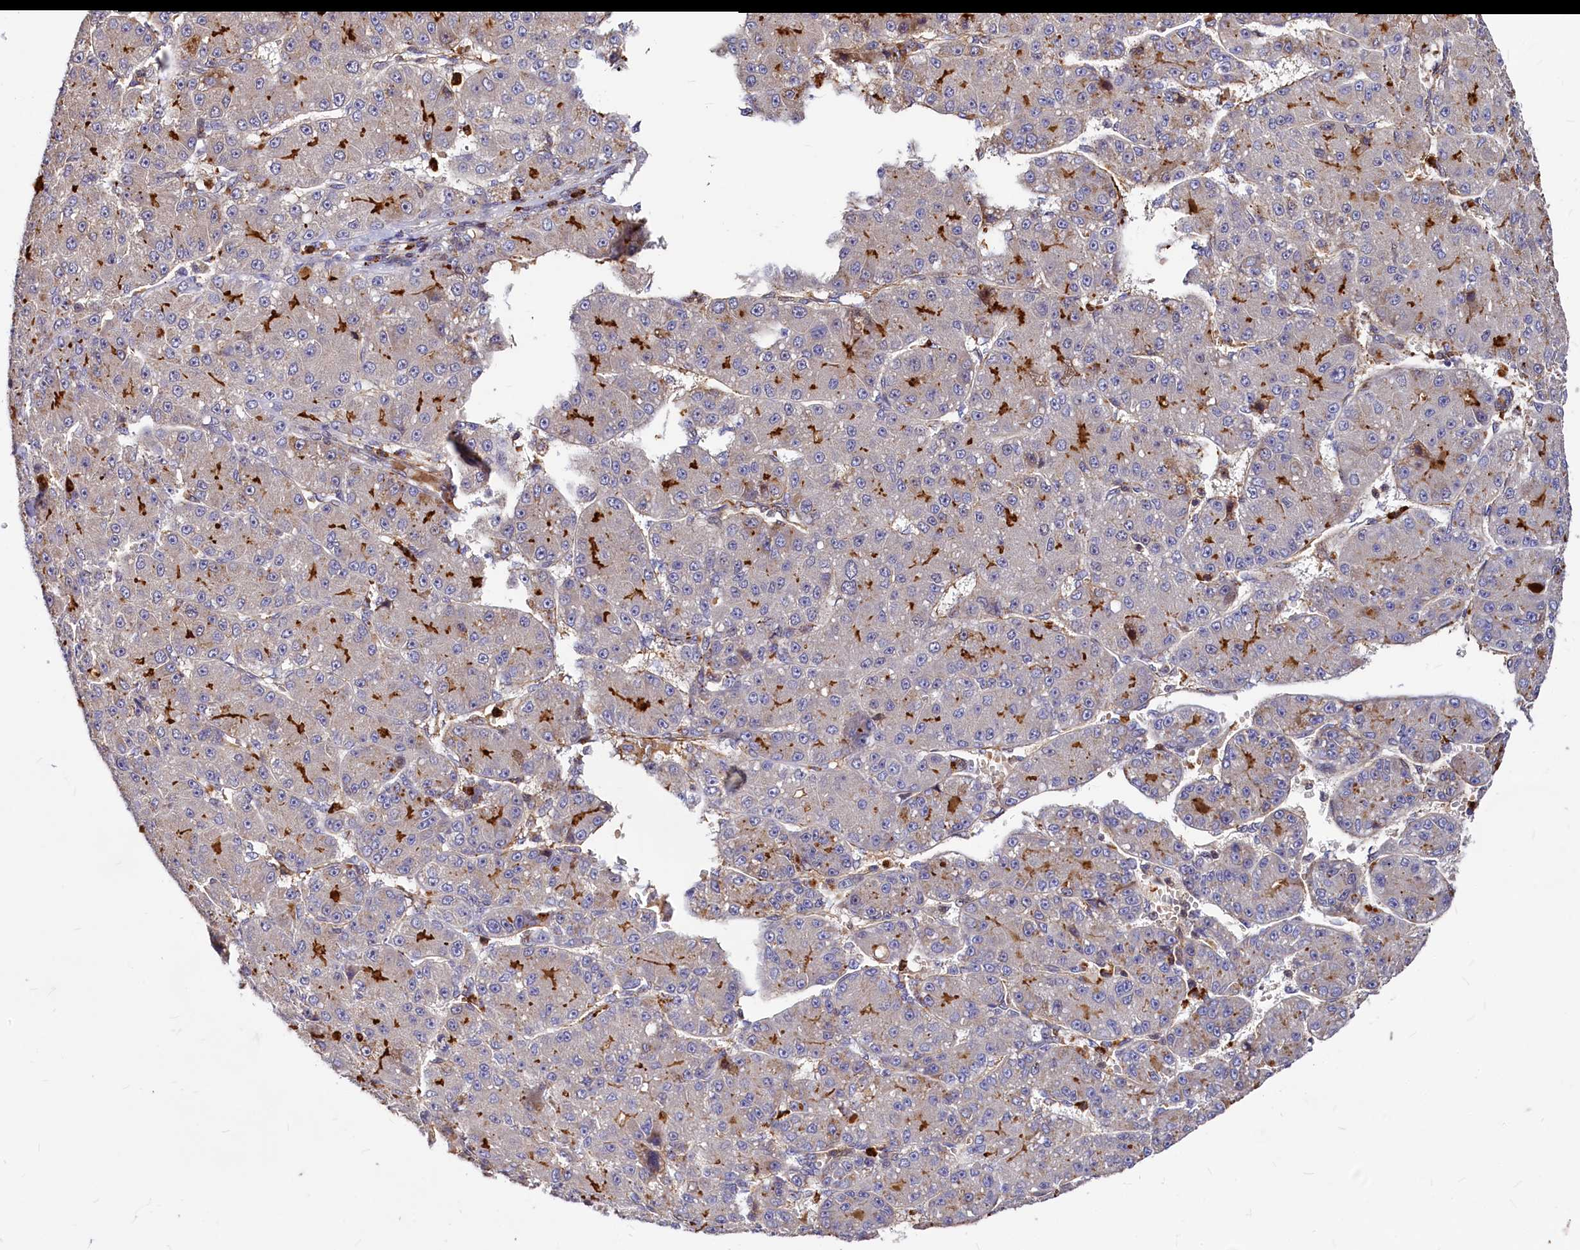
{"staining": {"intensity": "negative", "quantity": "none", "location": "none"}, "tissue": "liver cancer", "cell_type": "Tumor cells", "image_type": "cancer", "snomed": [{"axis": "morphology", "description": "Carcinoma, Hepatocellular, NOS"}, {"axis": "topography", "description": "Liver"}], "caption": "Immunohistochemistry (IHC) of human hepatocellular carcinoma (liver) shows no staining in tumor cells. (Brightfield microscopy of DAB immunohistochemistry (IHC) at high magnification).", "gene": "ATG101", "patient": {"sex": "male", "age": 67}}